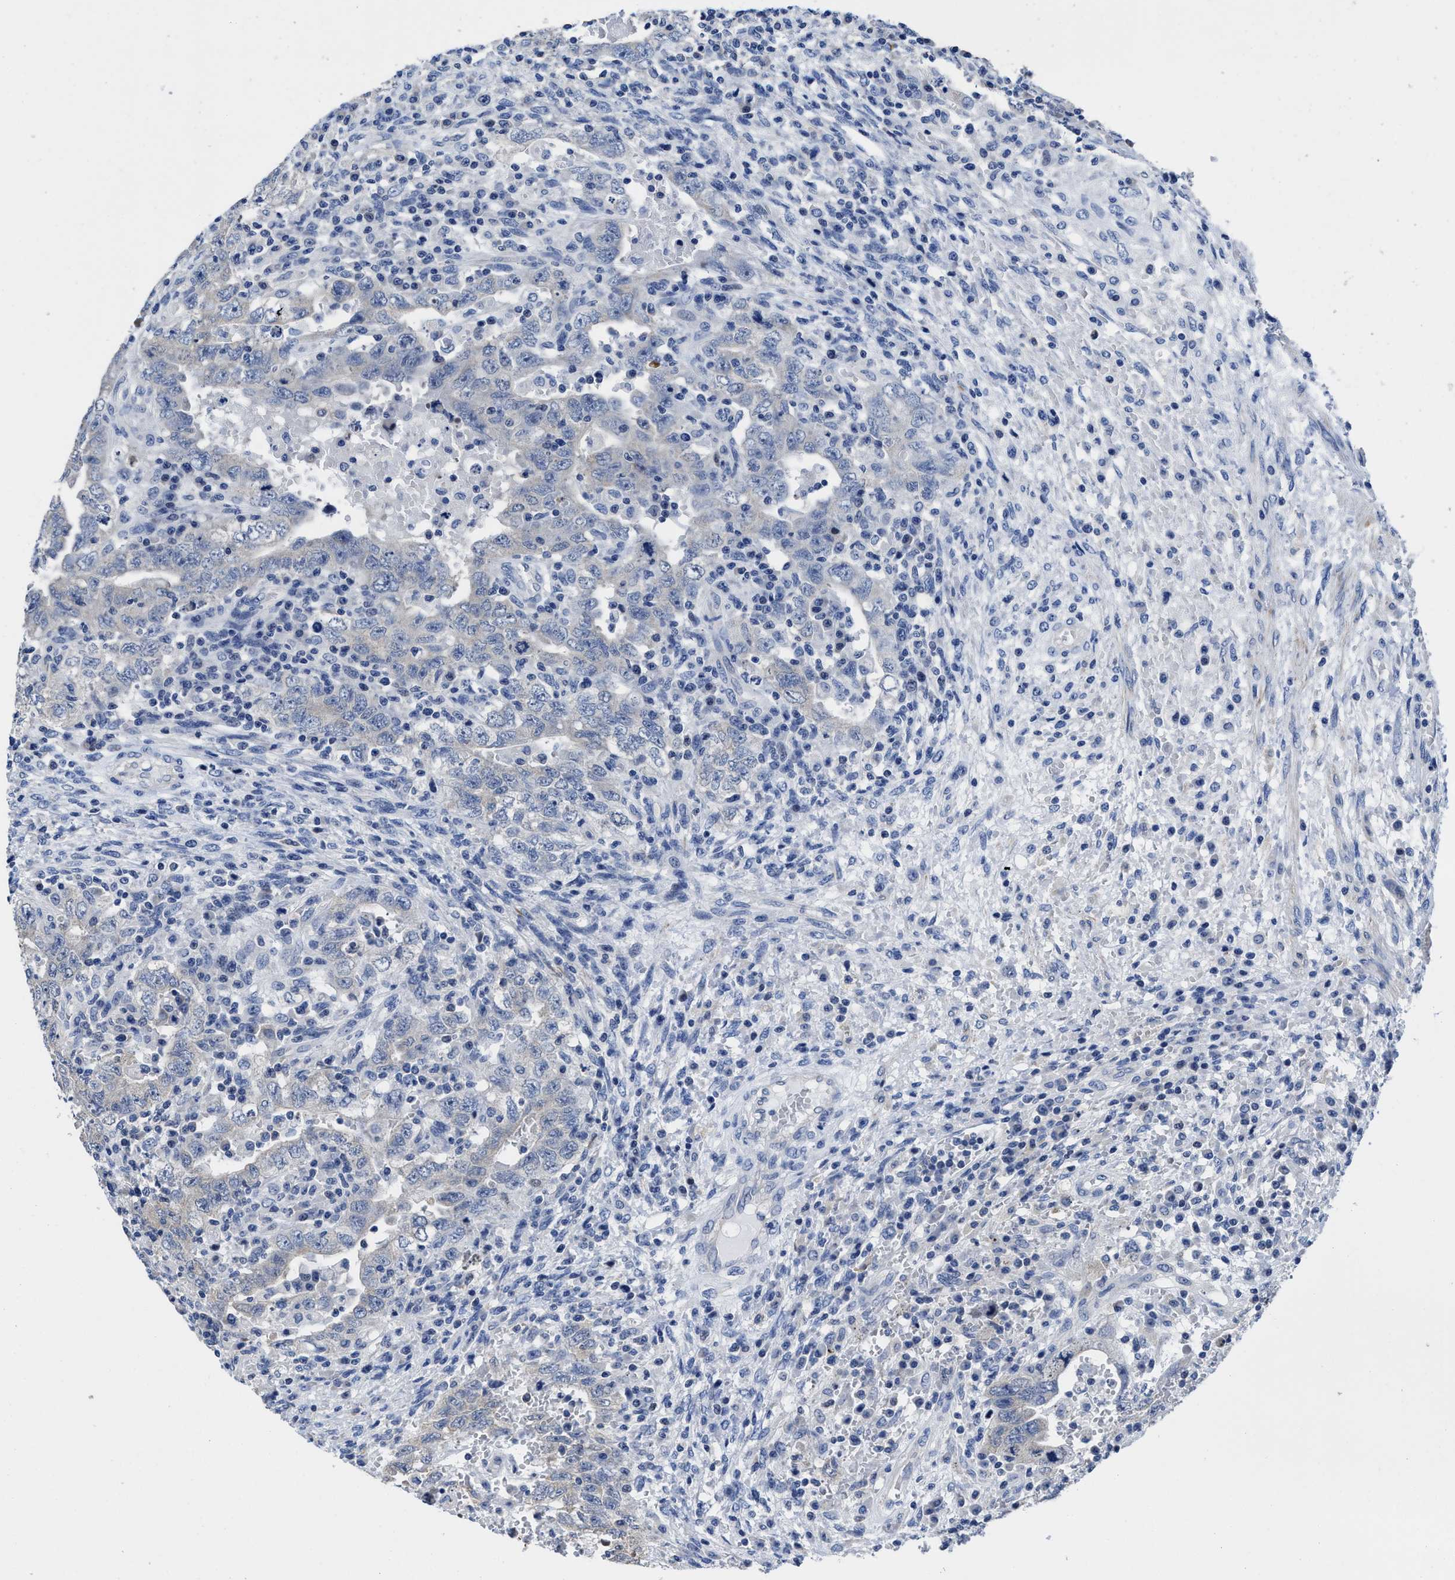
{"staining": {"intensity": "negative", "quantity": "none", "location": "none"}, "tissue": "testis cancer", "cell_type": "Tumor cells", "image_type": "cancer", "snomed": [{"axis": "morphology", "description": "Carcinoma, Embryonal, NOS"}, {"axis": "topography", "description": "Testis"}], "caption": "Protein analysis of testis embryonal carcinoma displays no significant positivity in tumor cells. (Stains: DAB immunohistochemistry with hematoxylin counter stain, Microscopy: brightfield microscopy at high magnification).", "gene": "HOOK1", "patient": {"sex": "male", "age": 26}}